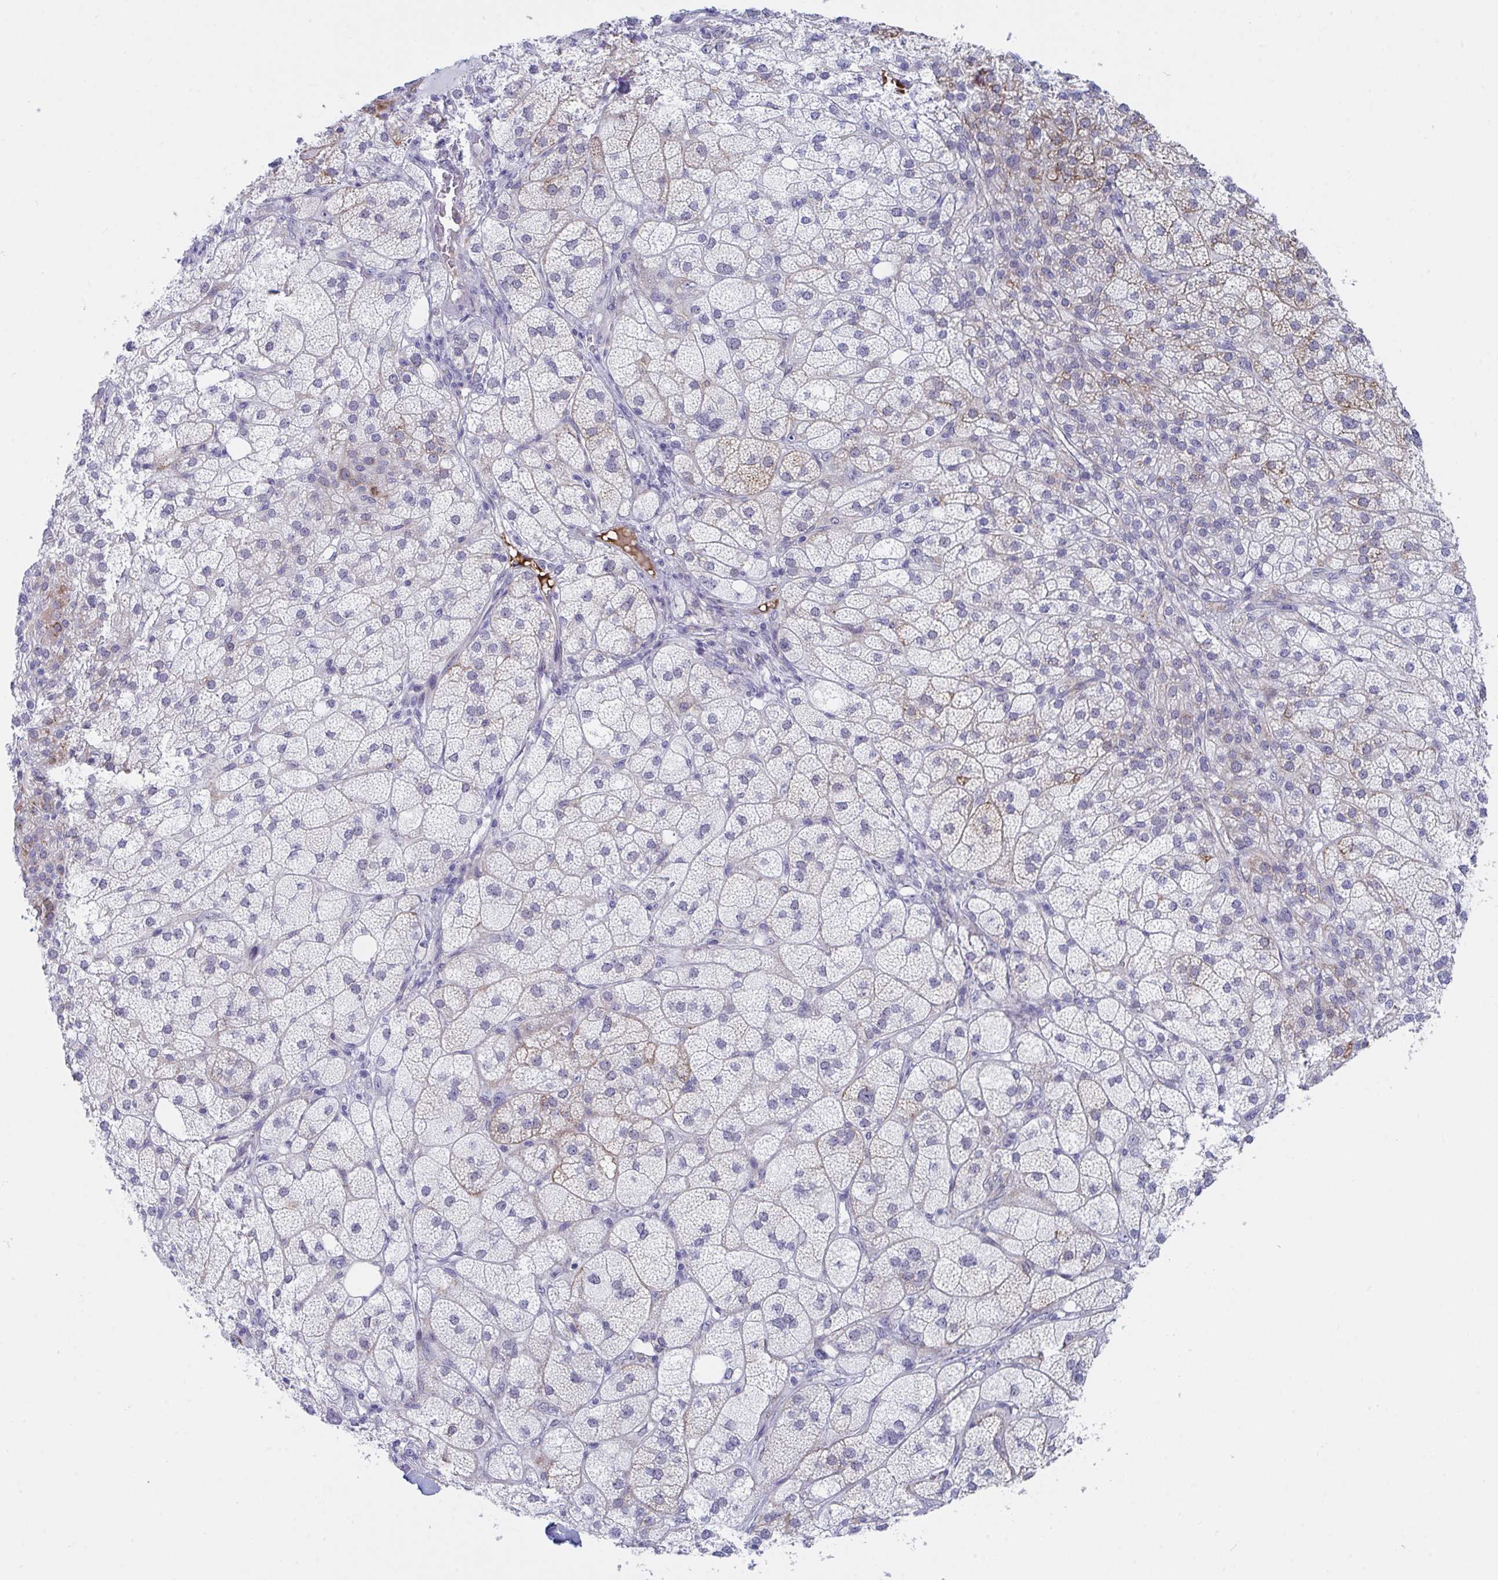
{"staining": {"intensity": "strong", "quantity": "25%-75%", "location": "cytoplasmic/membranous"}, "tissue": "adrenal gland", "cell_type": "Glandular cells", "image_type": "normal", "snomed": [{"axis": "morphology", "description": "Normal tissue, NOS"}, {"axis": "topography", "description": "Adrenal gland"}], "caption": "A brown stain shows strong cytoplasmic/membranous staining of a protein in glandular cells of normal human adrenal gland. The staining is performed using DAB (3,3'-diaminobenzidine) brown chromogen to label protein expression. The nuclei are counter-stained blue using hematoxylin.", "gene": "DAOA", "patient": {"sex": "female", "age": 60}}